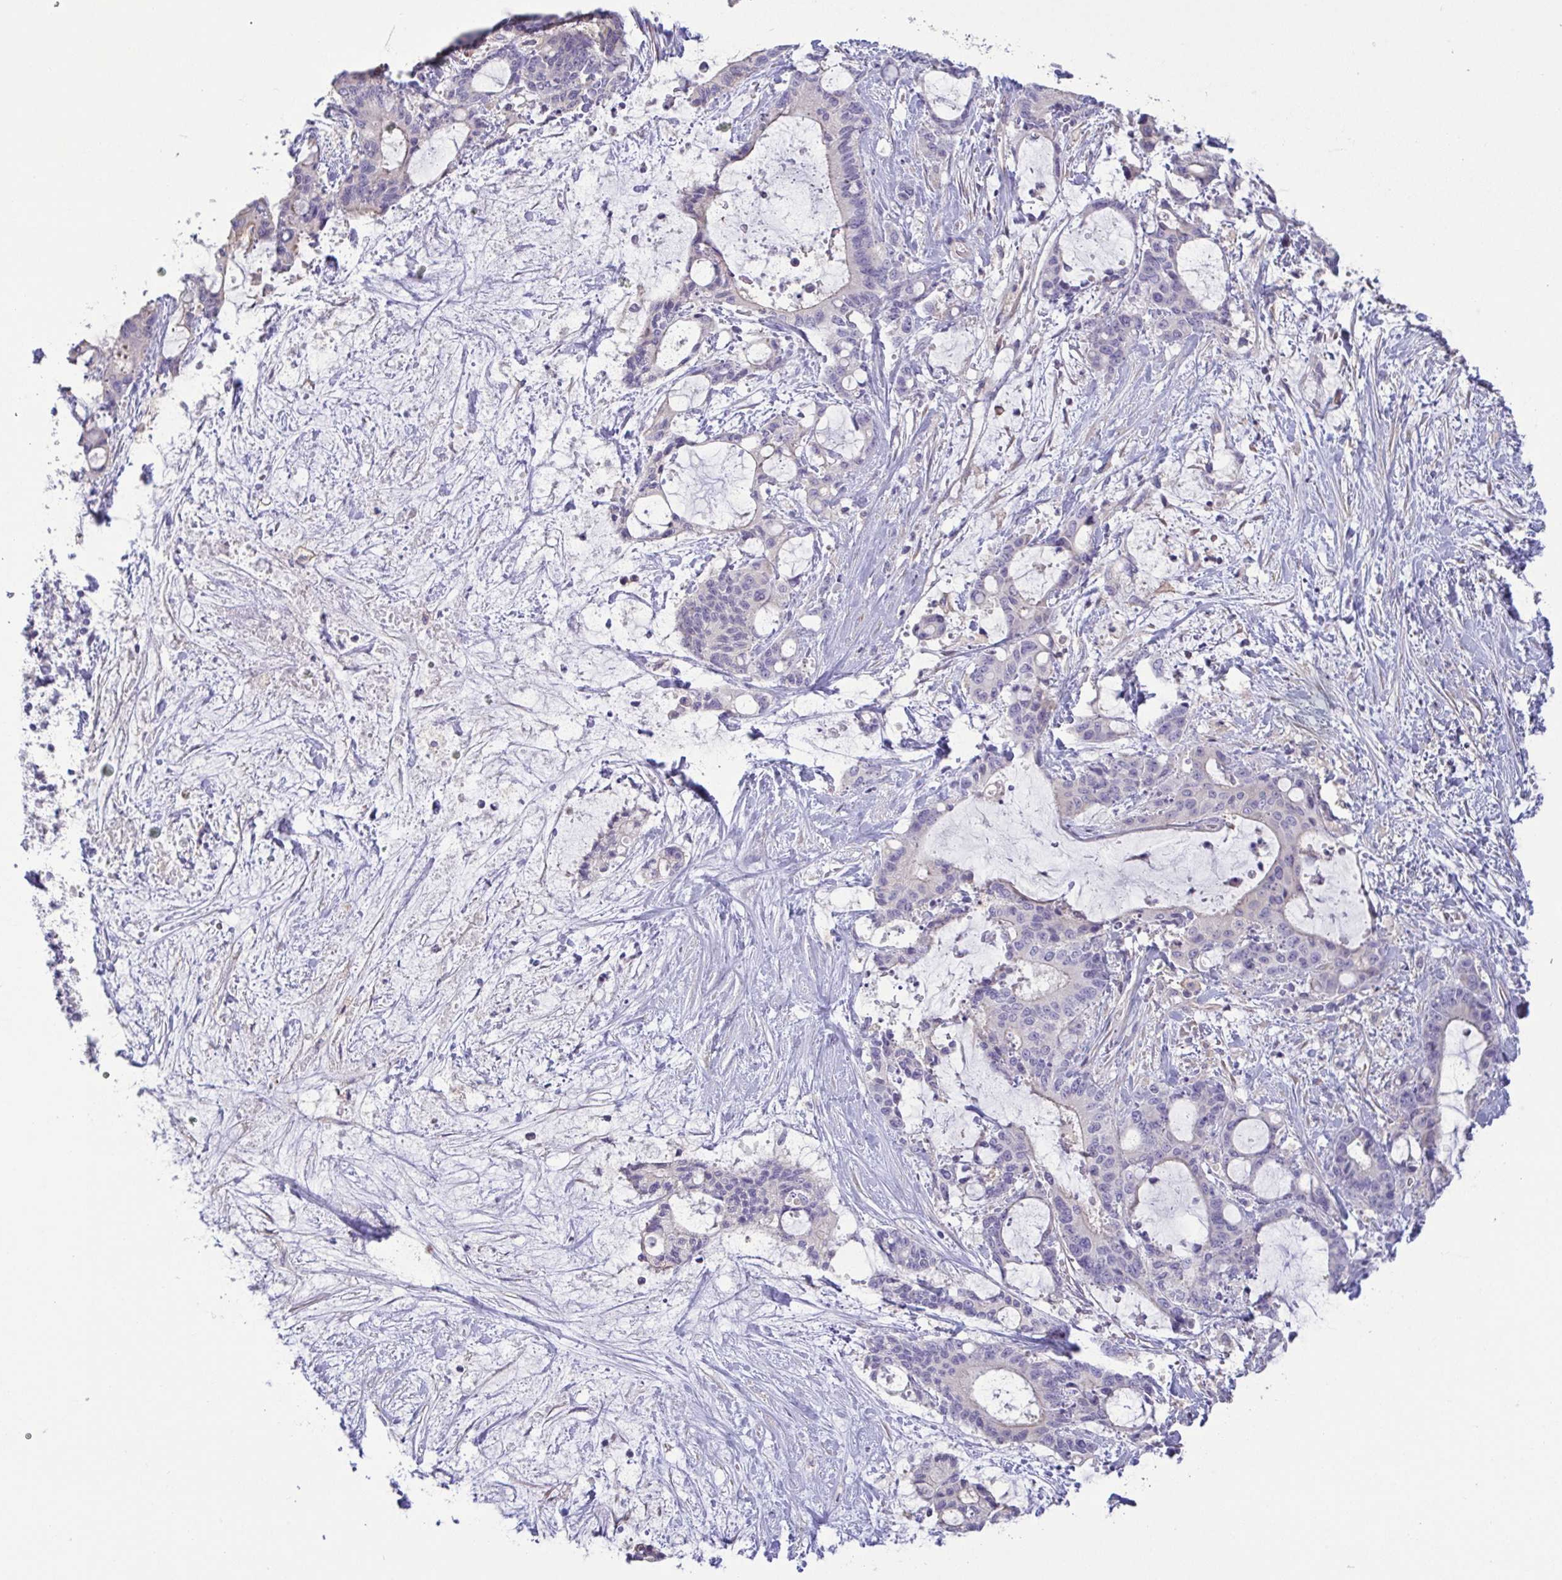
{"staining": {"intensity": "negative", "quantity": "none", "location": "none"}, "tissue": "liver cancer", "cell_type": "Tumor cells", "image_type": "cancer", "snomed": [{"axis": "morphology", "description": "Normal tissue, NOS"}, {"axis": "morphology", "description": "Cholangiocarcinoma"}, {"axis": "topography", "description": "Liver"}, {"axis": "topography", "description": "Peripheral nerve tissue"}], "caption": "Liver cancer (cholangiocarcinoma) was stained to show a protein in brown. There is no significant positivity in tumor cells.", "gene": "LMF2", "patient": {"sex": "female", "age": 73}}